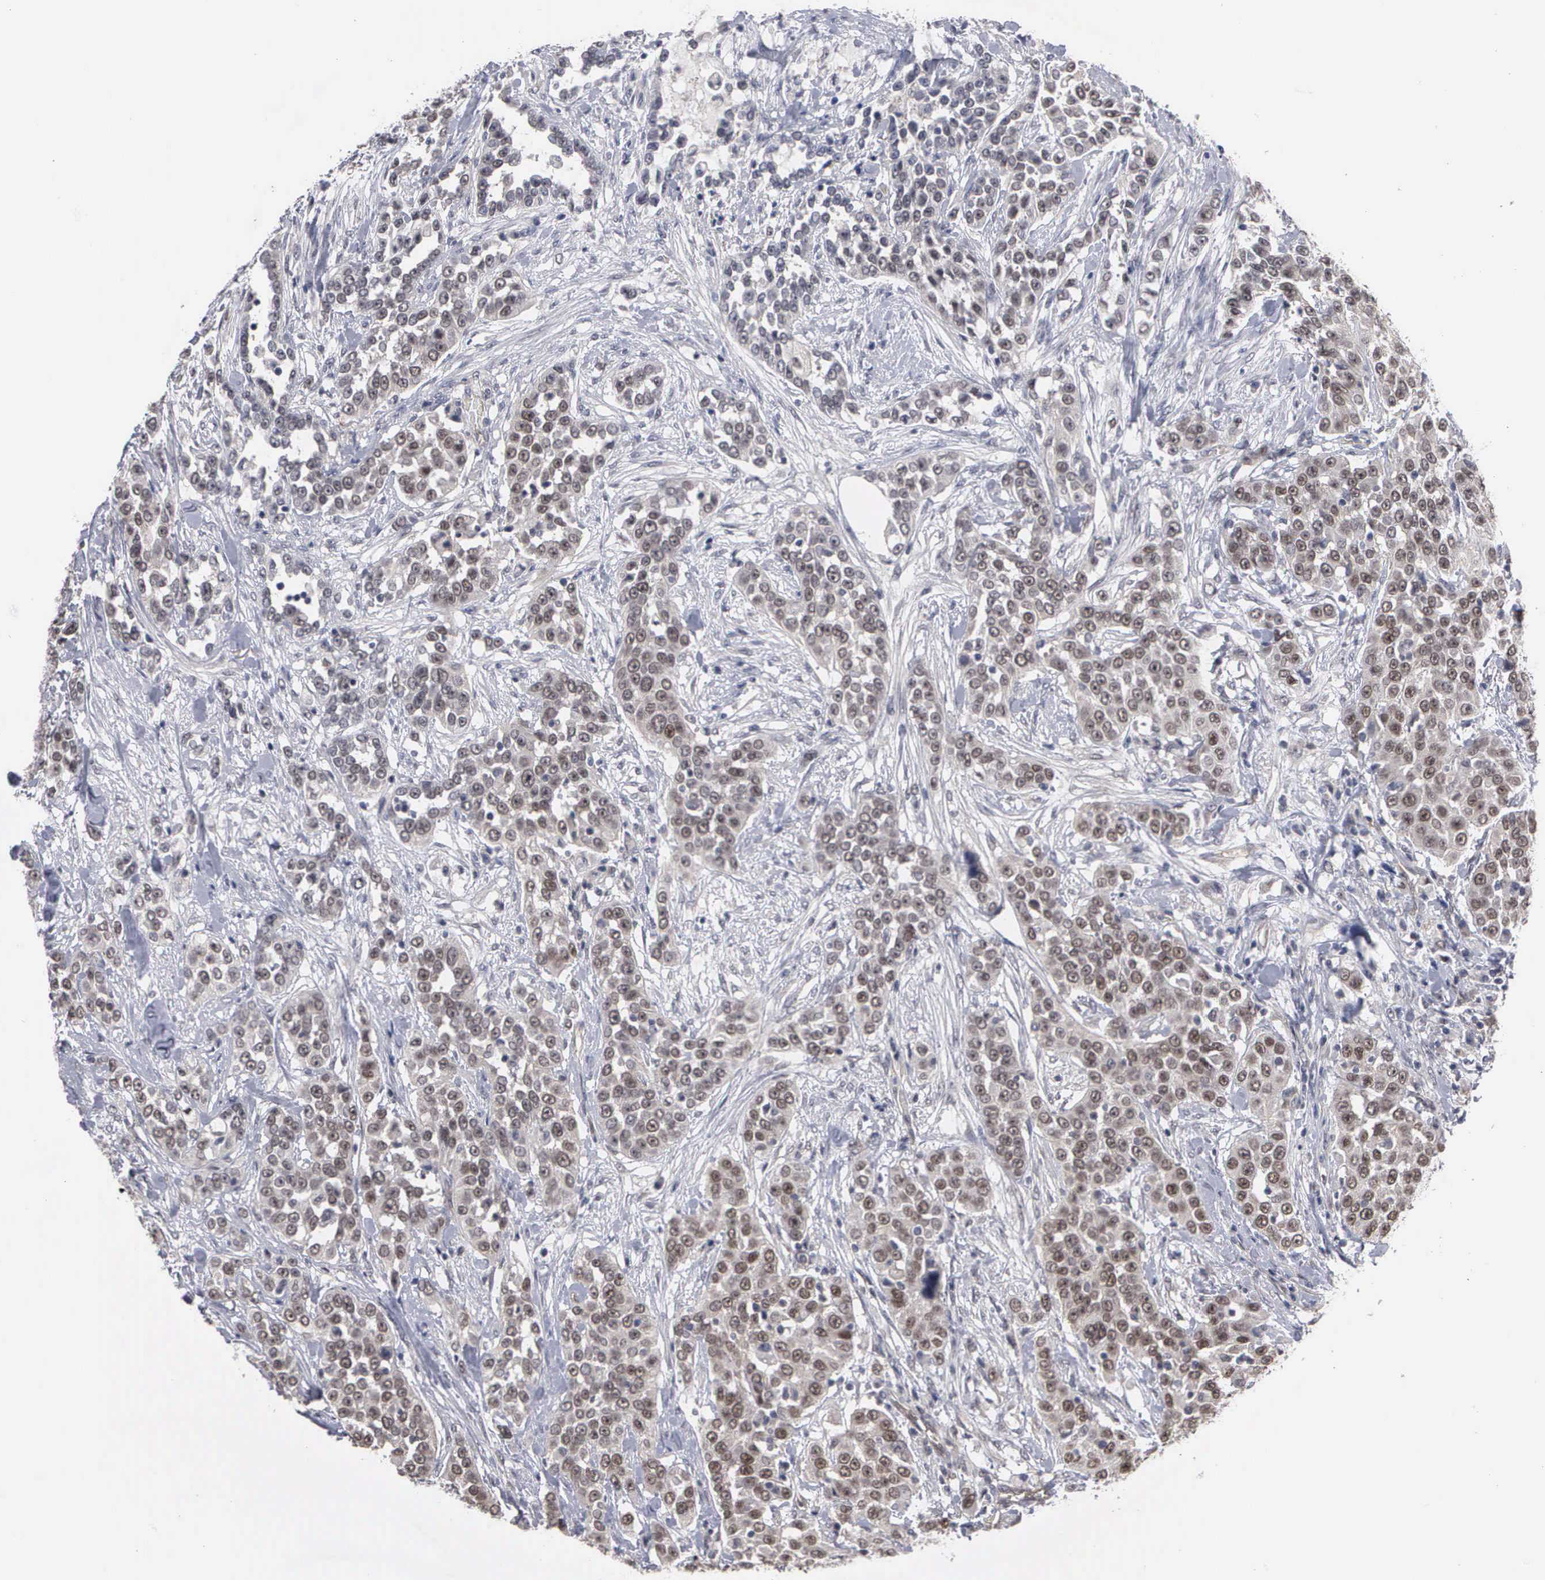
{"staining": {"intensity": "moderate", "quantity": "25%-75%", "location": "nuclear"}, "tissue": "urothelial cancer", "cell_type": "Tumor cells", "image_type": "cancer", "snomed": [{"axis": "morphology", "description": "Urothelial carcinoma, High grade"}, {"axis": "topography", "description": "Urinary bladder"}], "caption": "The micrograph displays a brown stain indicating the presence of a protein in the nuclear of tumor cells in high-grade urothelial carcinoma.", "gene": "ZBTB33", "patient": {"sex": "female", "age": 80}}